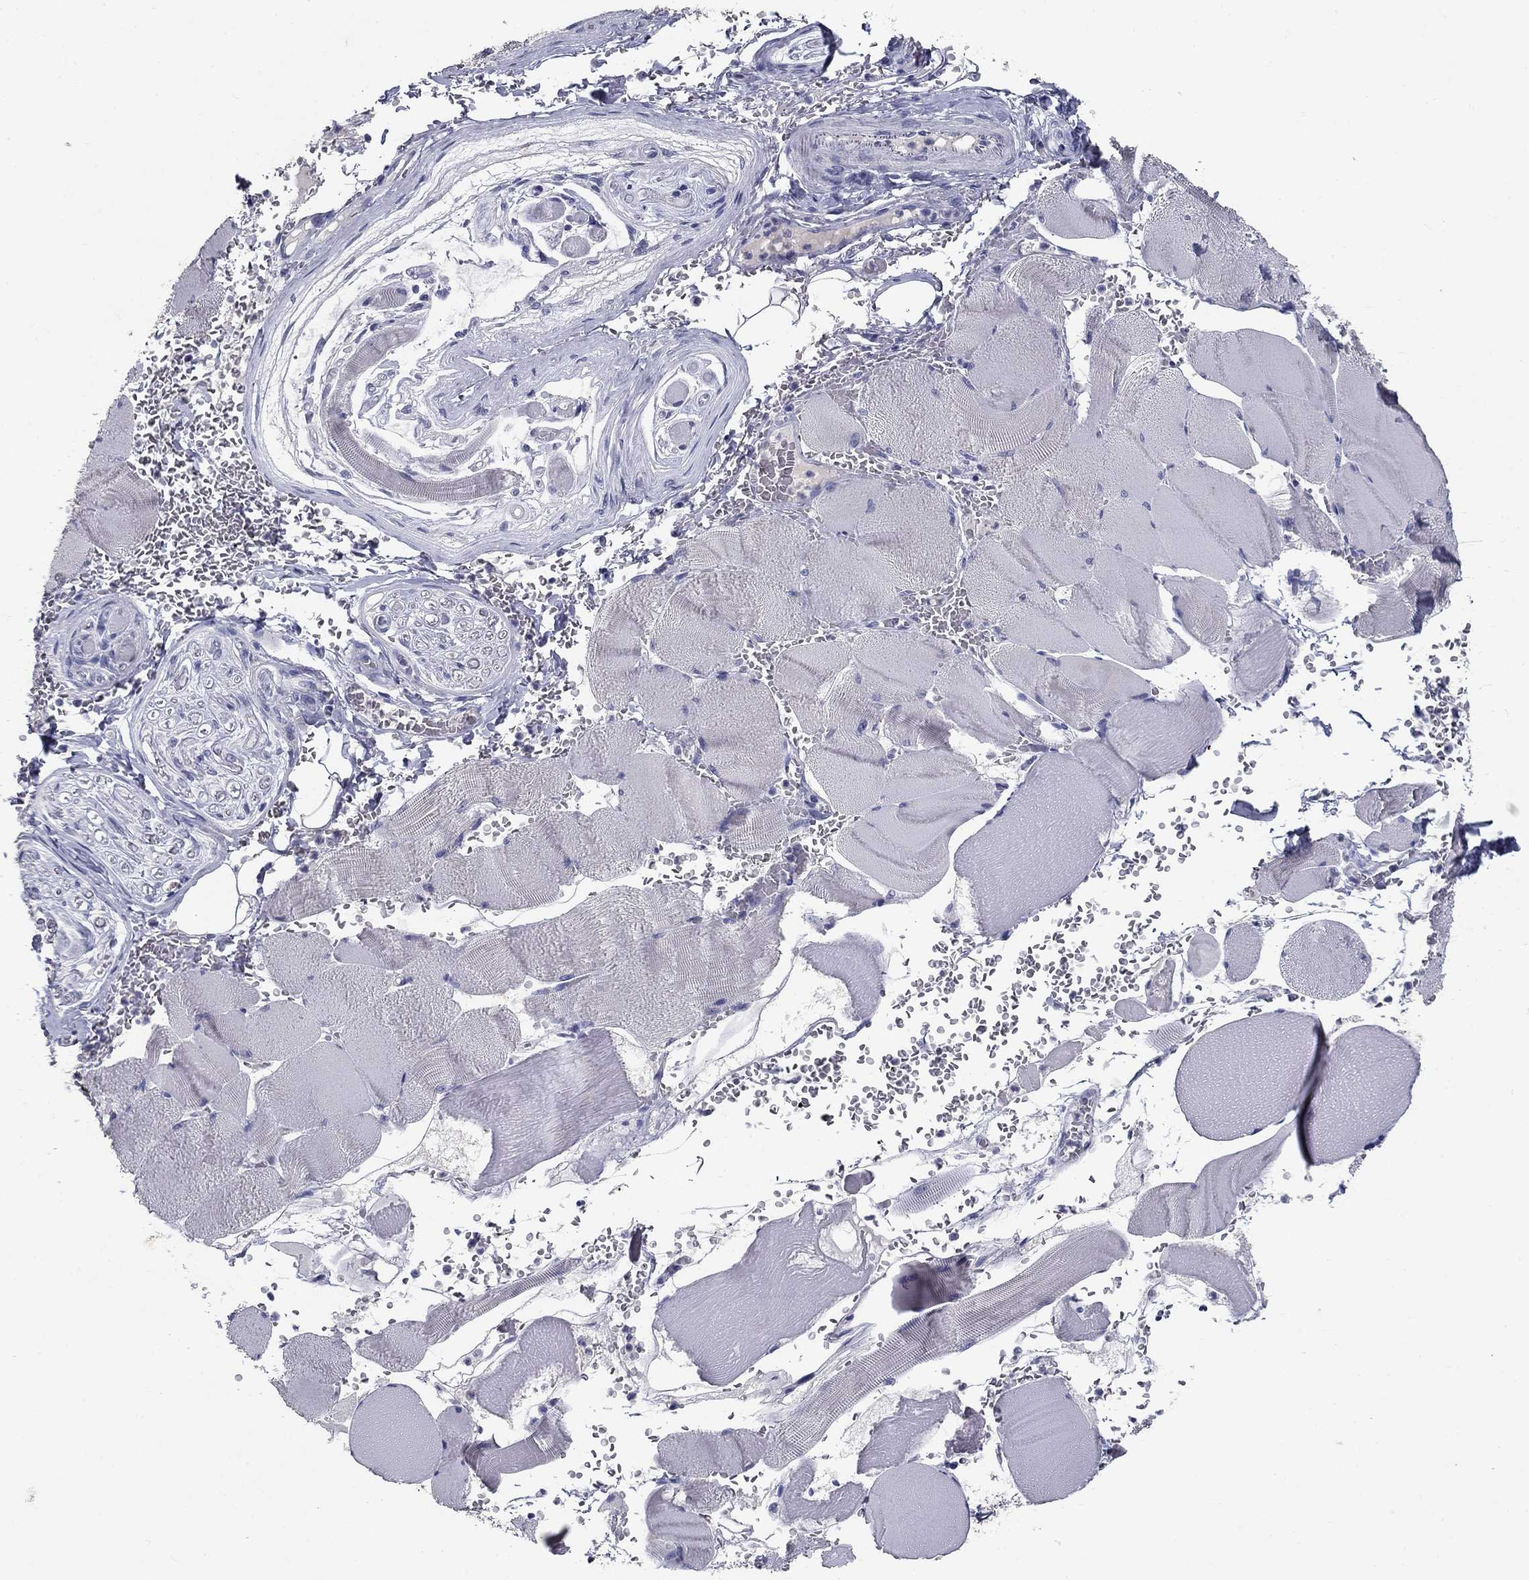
{"staining": {"intensity": "negative", "quantity": "none", "location": "none"}, "tissue": "skeletal muscle", "cell_type": "Myocytes", "image_type": "normal", "snomed": [{"axis": "morphology", "description": "Normal tissue, NOS"}, {"axis": "topography", "description": "Skeletal muscle"}], "caption": "High power microscopy image of an IHC photomicrograph of normal skeletal muscle, revealing no significant positivity in myocytes. (Stains: DAB immunohistochemistry (IHC) with hematoxylin counter stain, Microscopy: brightfield microscopy at high magnification).", "gene": "POMC", "patient": {"sex": "male", "age": 56}}